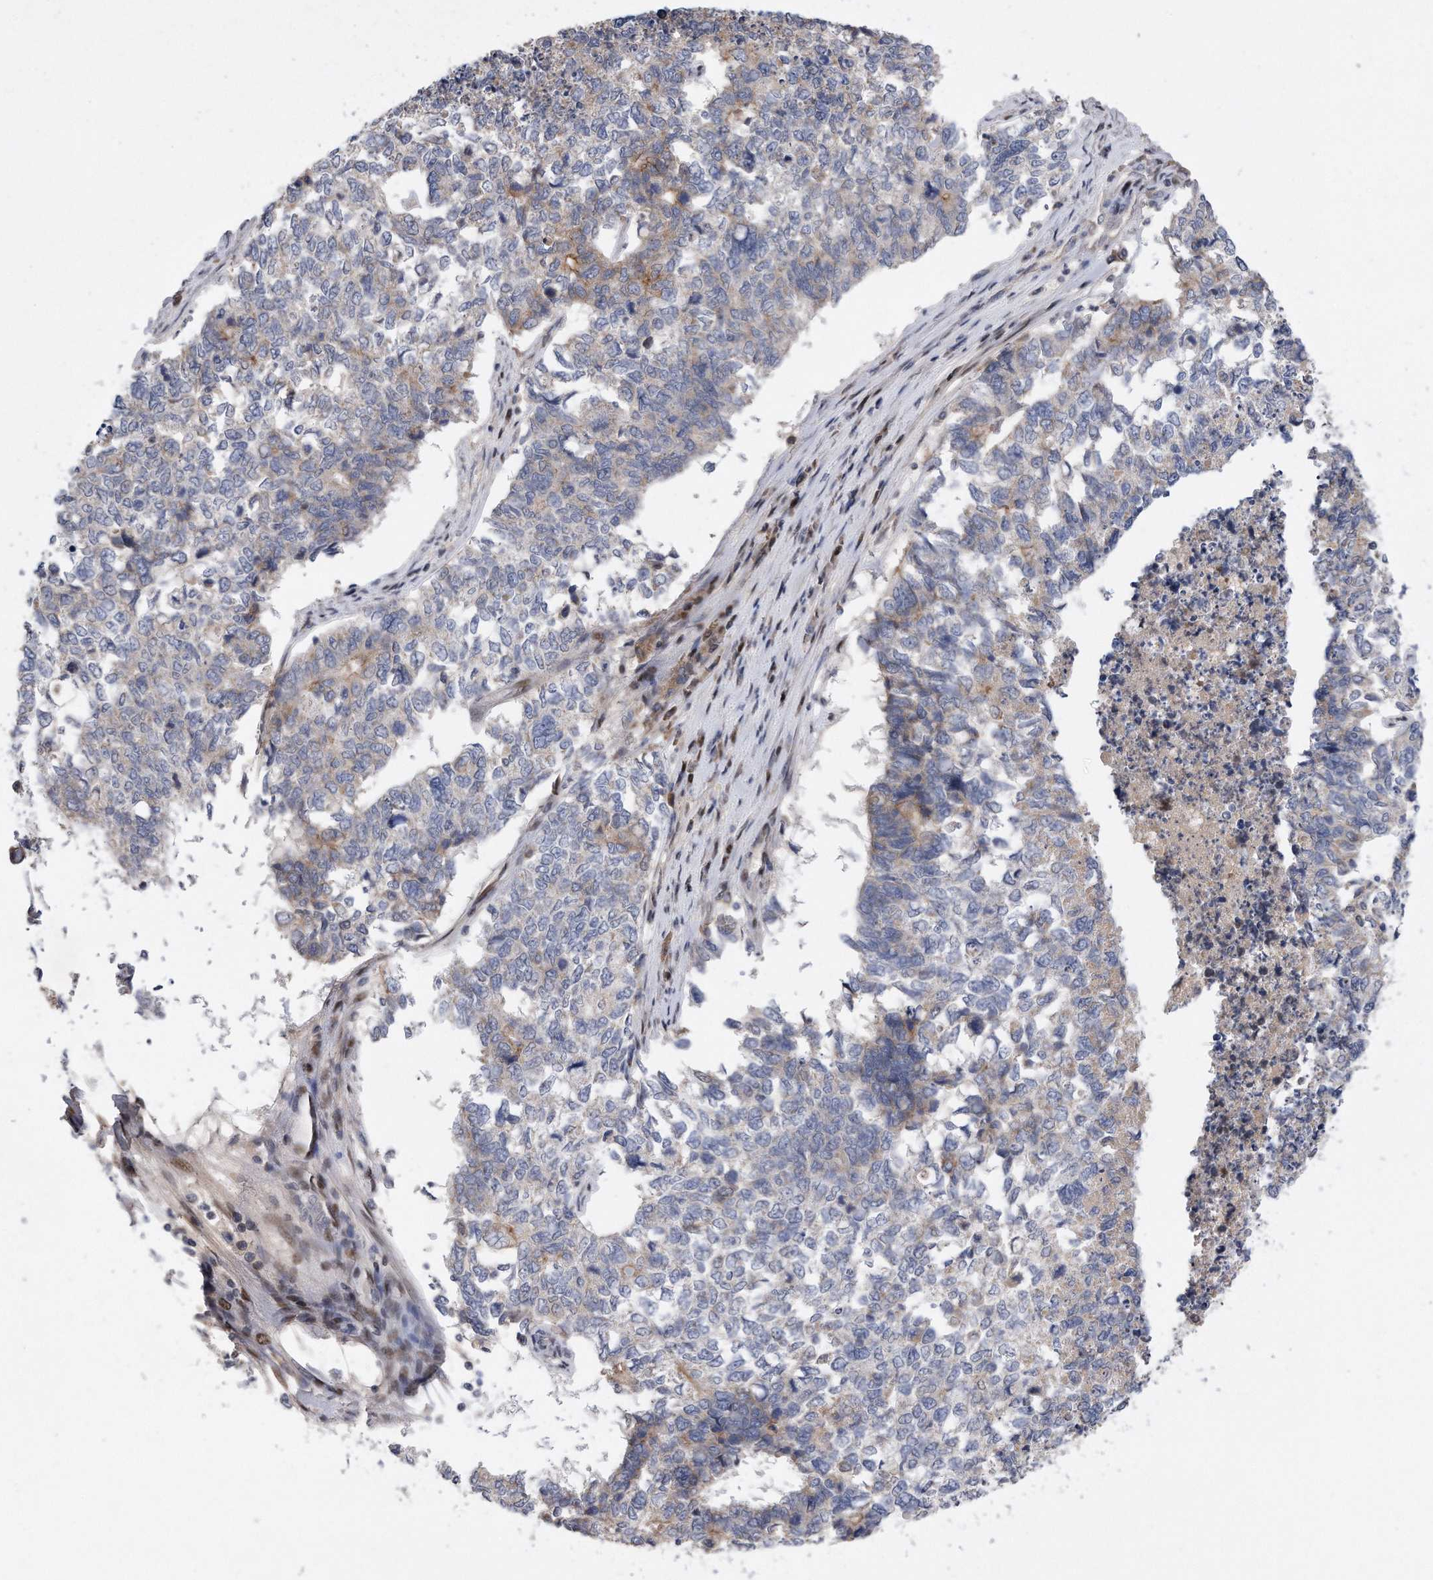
{"staining": {"intensity": "negative", "quantity": "none", "location": "none"}, "tissue": "cervical cancer", "cell_type": "Tumor cells", "image_type": "cancer", "snomed": [{"axis": "morphology", "description": "Squamous cell carcinoma, NOS"}, {"axis": "topography", "description": "Cervix"}], "caption": "Immunohistochemistry micrograph of human squamous cell carcinoma (cervical) stained for a protein (brown), which reveals no staining in tumor cells. The staining was performed using DAB to visualize the protein expression in brown, while the nuclei were stained in blue with hematoxylin (Magnification: 20x).", "gene": "CDH12", "patient": {"sex": "female", "age": 63}}